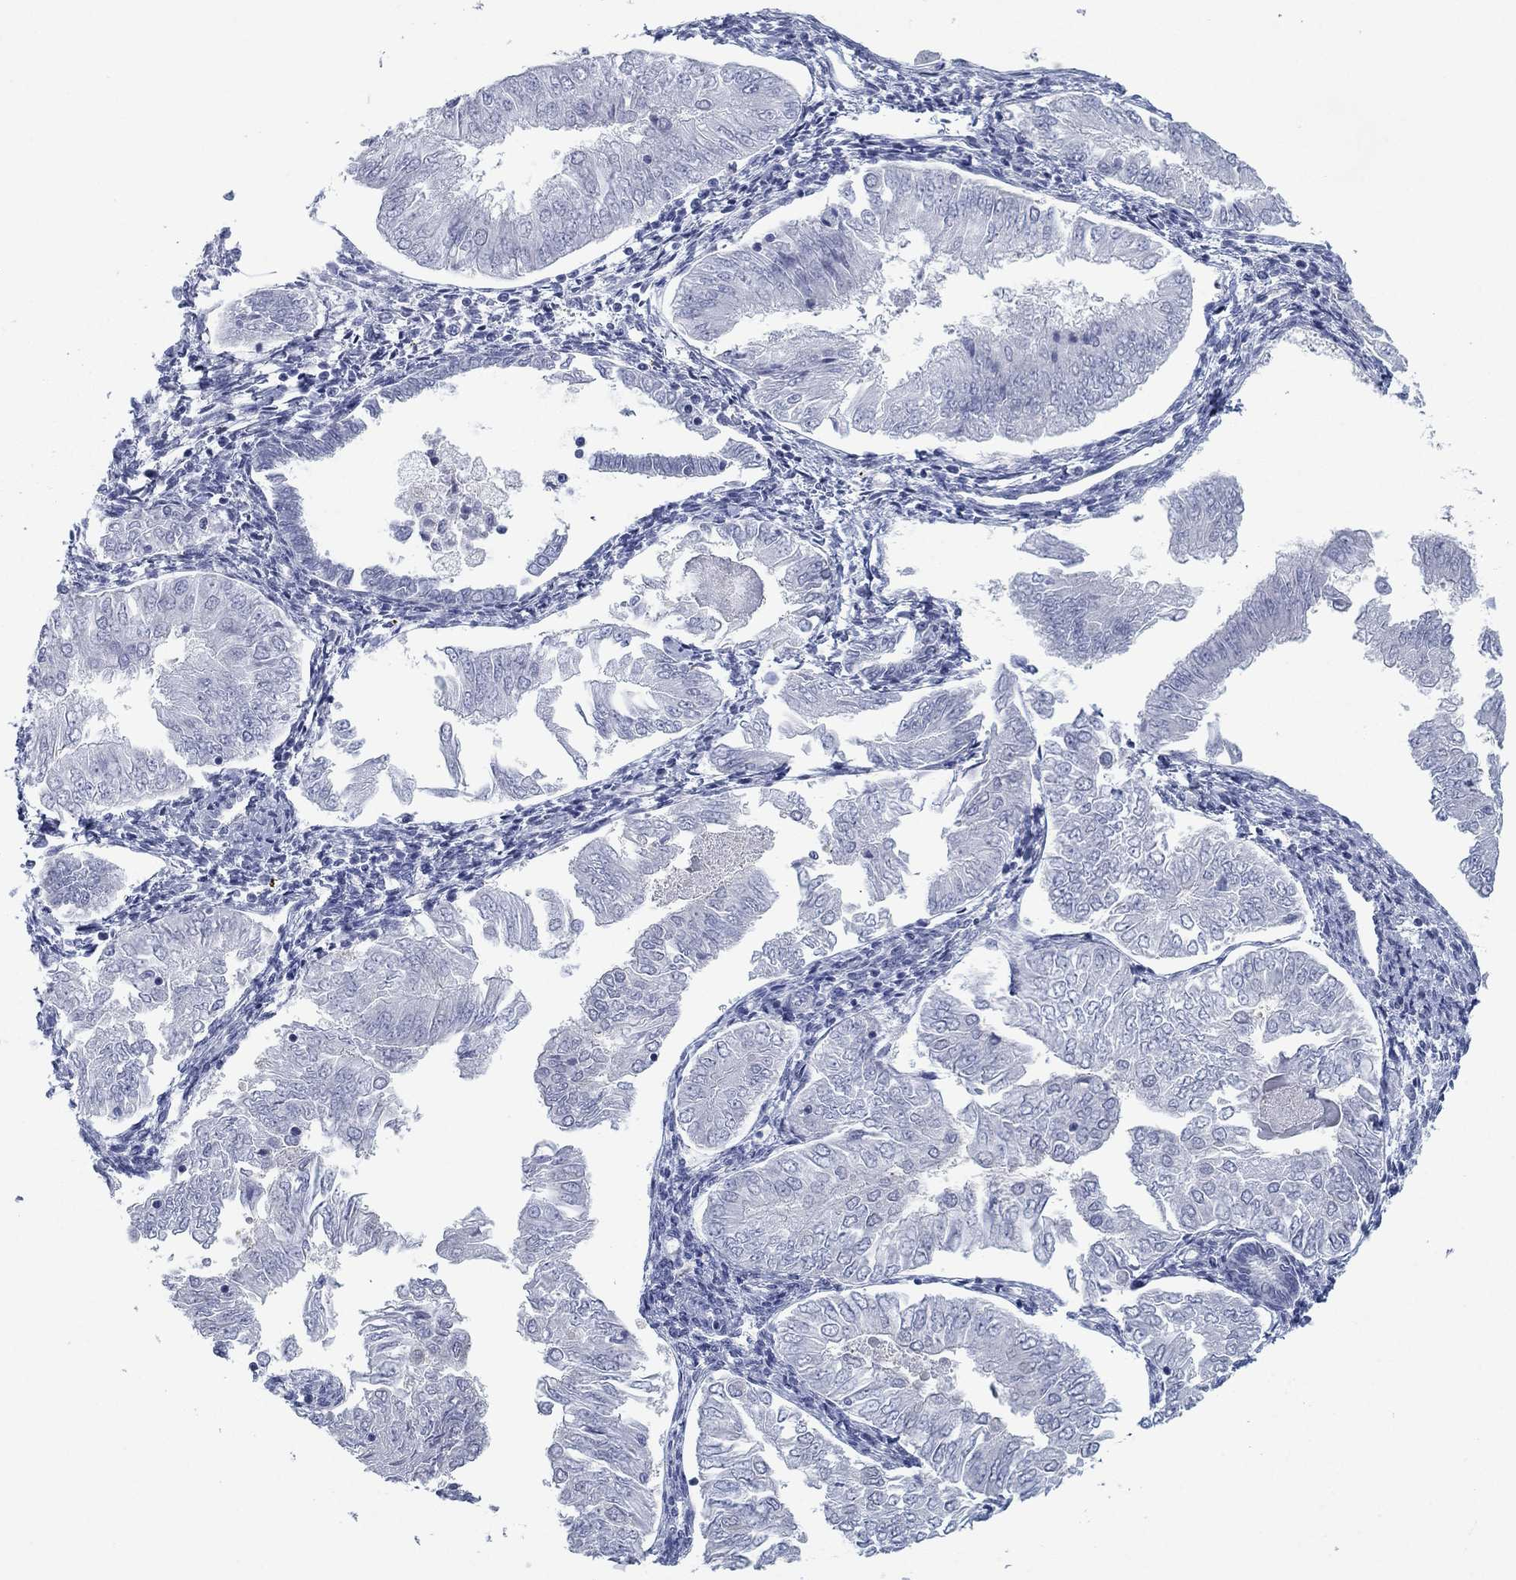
{"staining": {"intensity": "negative", "quantity": "none", "location": "none"}, "tissue": "endometrial cancer", "cell_type": "Tumor cells", "image_type": "cancer", "snomed": [{"axis": "morphology", "description": "Adenocarcinoma, NOS"}, {"axis": "topography", "description": "Endometrium"}], "caption": "Tumor cells show no significant positivity in endometrial cancer (adenocarcinoma). Brightfield microscopy of immunohistochemistry (IHC) stained with DAB (3,3'-diaminobenzidine) (brown) and hematoxylin (blue), captured at high magnification.", "gene": "DNAL1", "patient": {"sex": "female", "age": 53}}